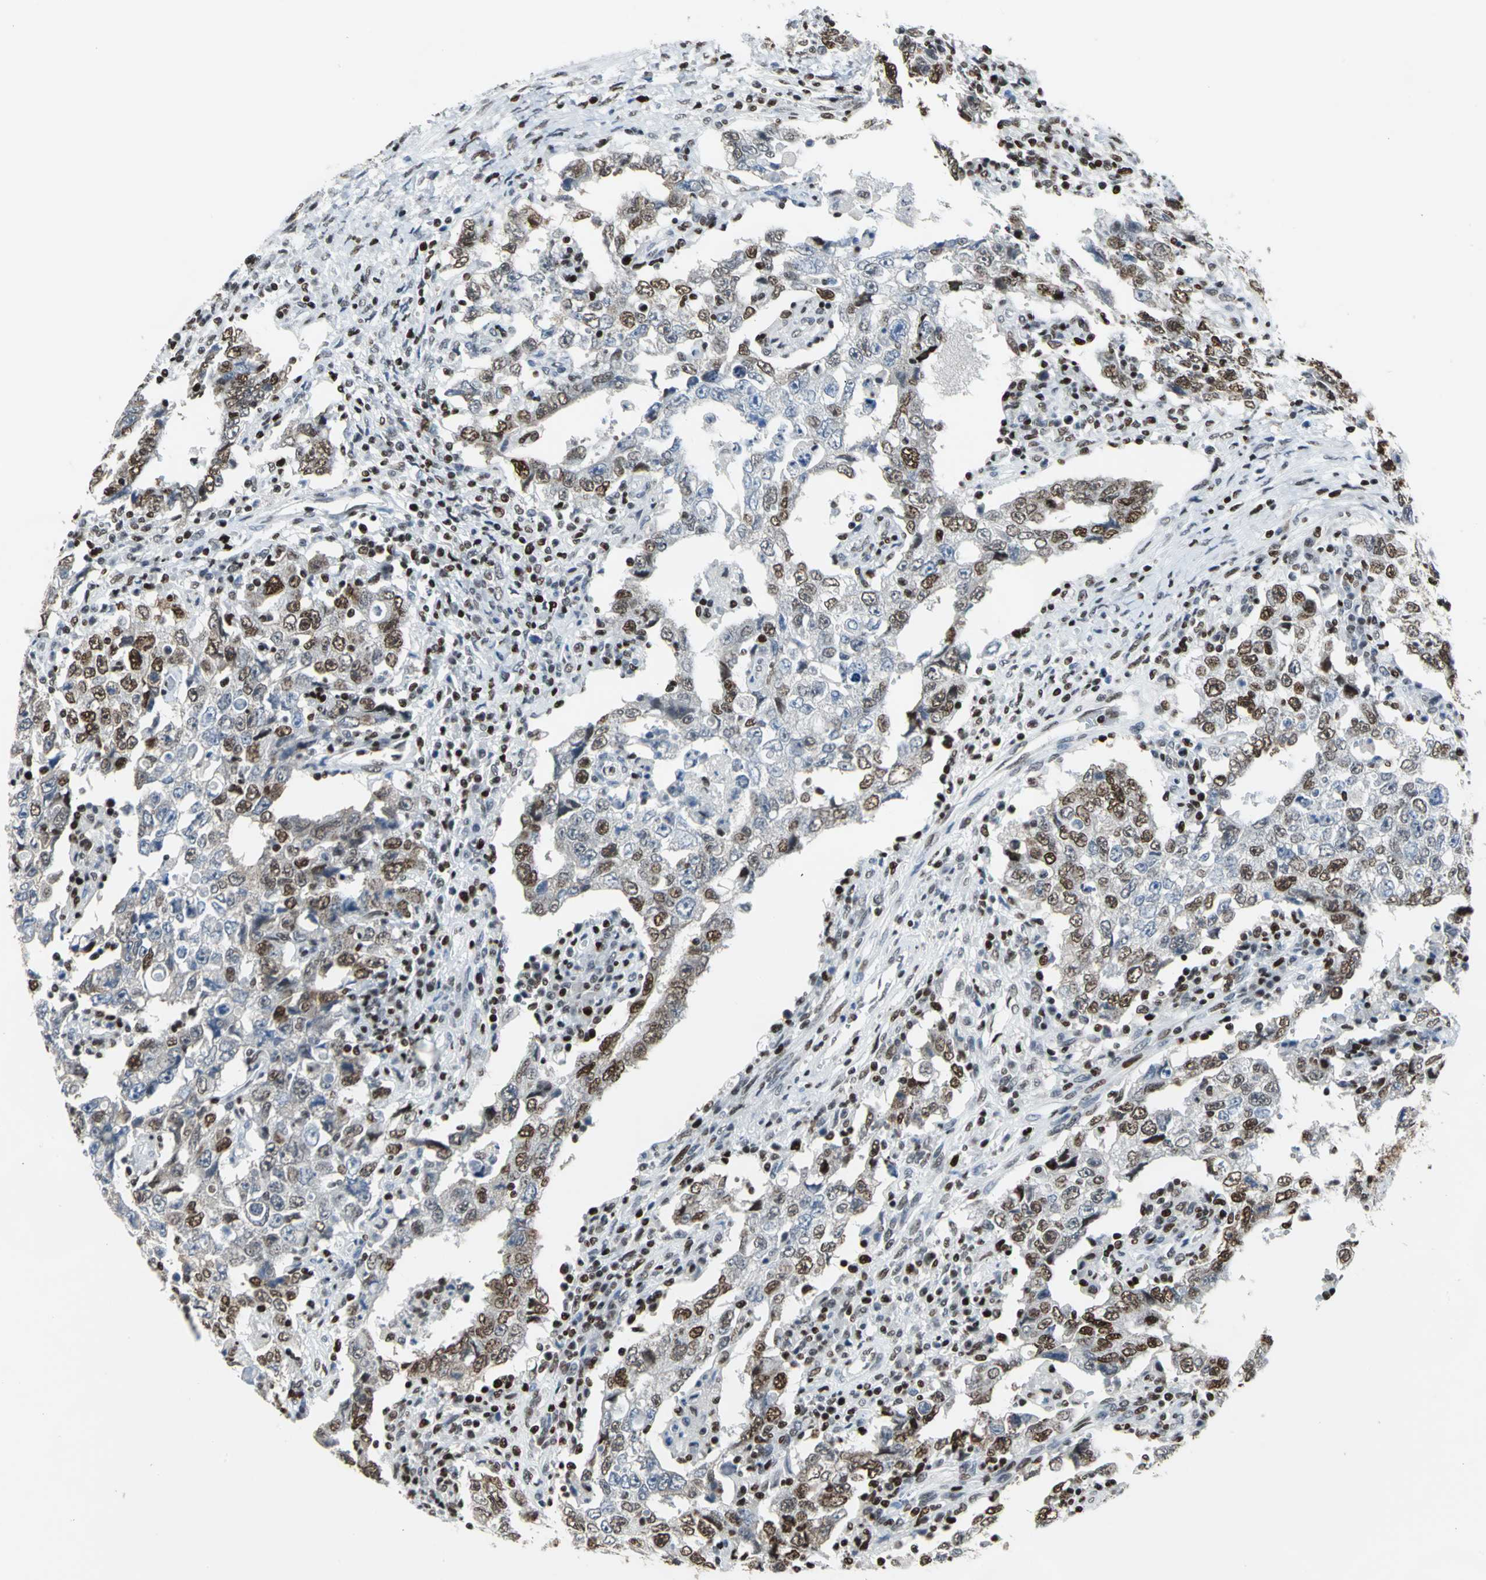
{"staining": {"intensity": "strong", "quantity": ">75%", "location": "nuclear"}, "tissue": "testis cancer", "cell_type": "Tumor cells", "image_type": "cancer", "snomed": [{"axis": "morphology", "description": "Carcinoma, Embryonal, NOS"}, {"axis": "topography", "description": "Testis"}], "caption": "This histopathology image displays testis cancer stained with IHC to label a protein in brown. The nuclear of tumor cells show strong positivity for the protein. Nuclei are counter-stained blue.", "gene": "HNRNPD", "patient": {"sex": "male", "age": 26}}